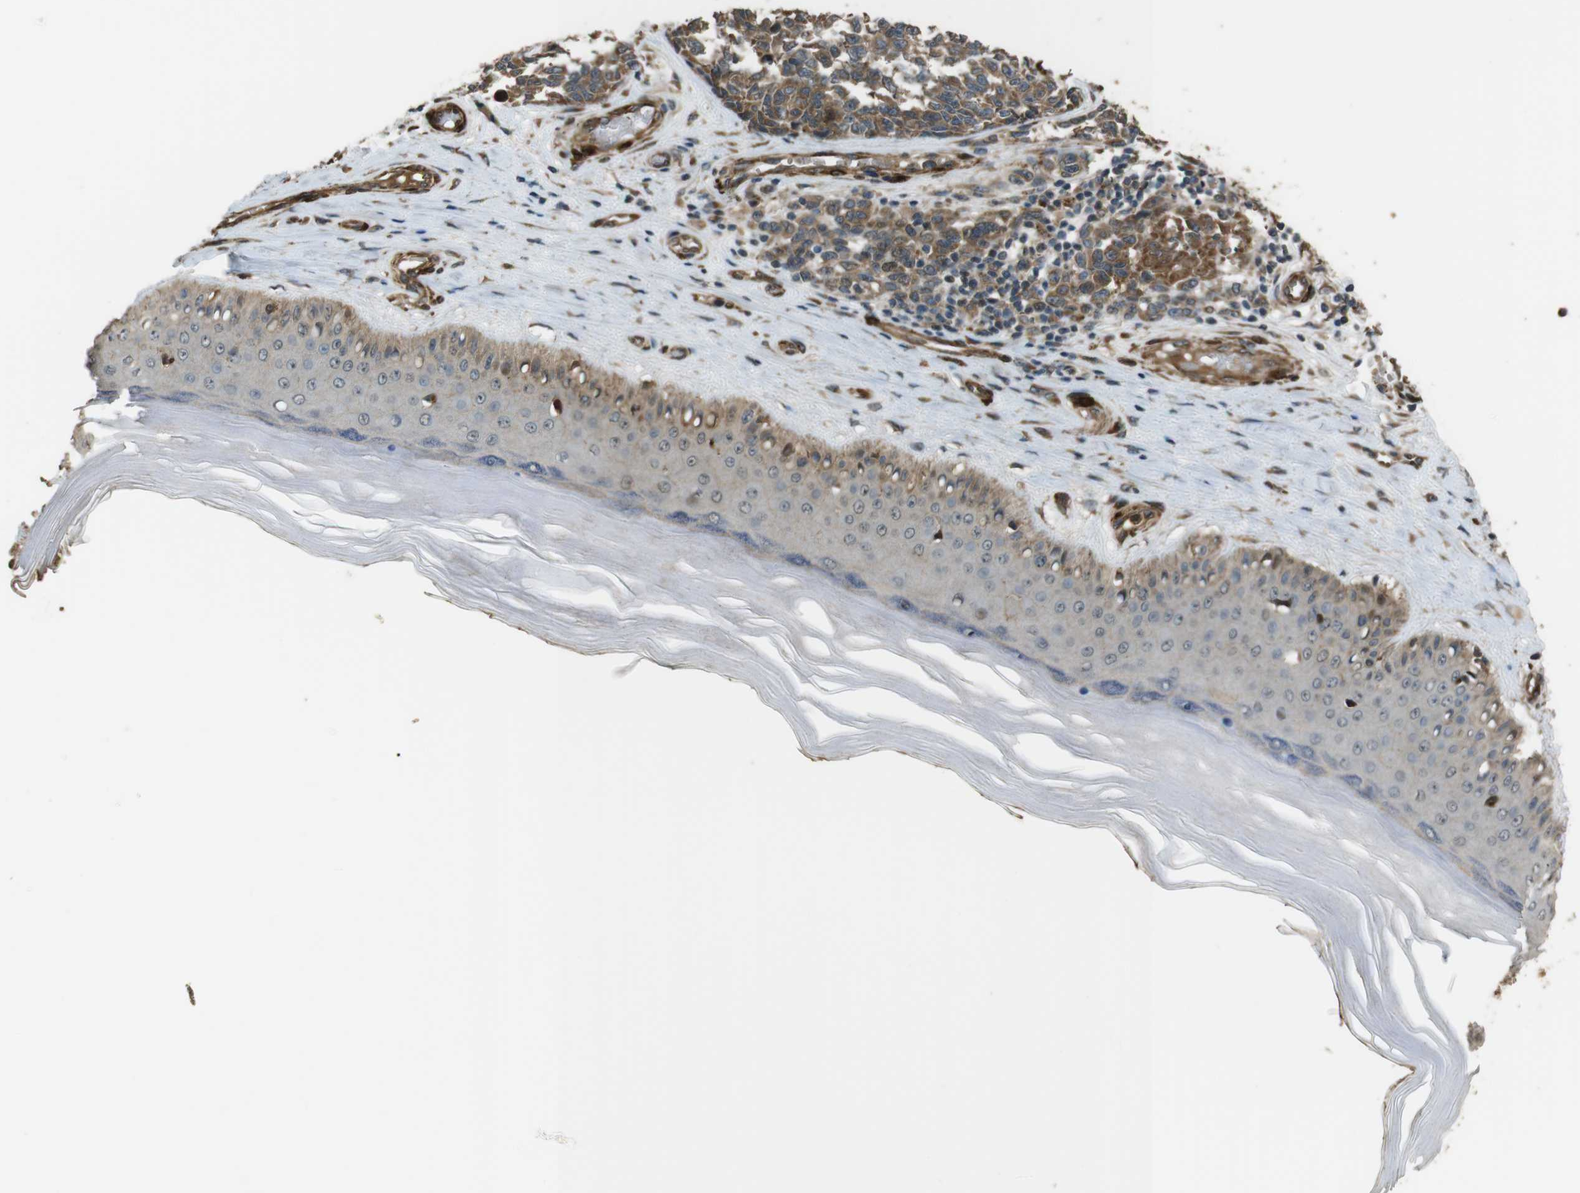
{"staining": {"intensity": "moderate", "quantity": ">75%", "location": "cytoplasmic/membranous"}, "tissue": "melanoma", "cell_type": "Tumor cells", "image_type": "cancer", "snomed": [{"axis": "morphology", "description": "Malignant melanoma, NOS"}, {"axis": "topography", "description": "Skin"}], "caption": "DAB immunohistochemical staining of human malignant melanoma shows moderate cytoplasmic/membranous protein expression in about >75% of tumor cells. The protein of interest is shown in brown color, while the nuclei are stained blue.", "gene": "MSRB3", "patient": {"sex": "female", "age": 64}}